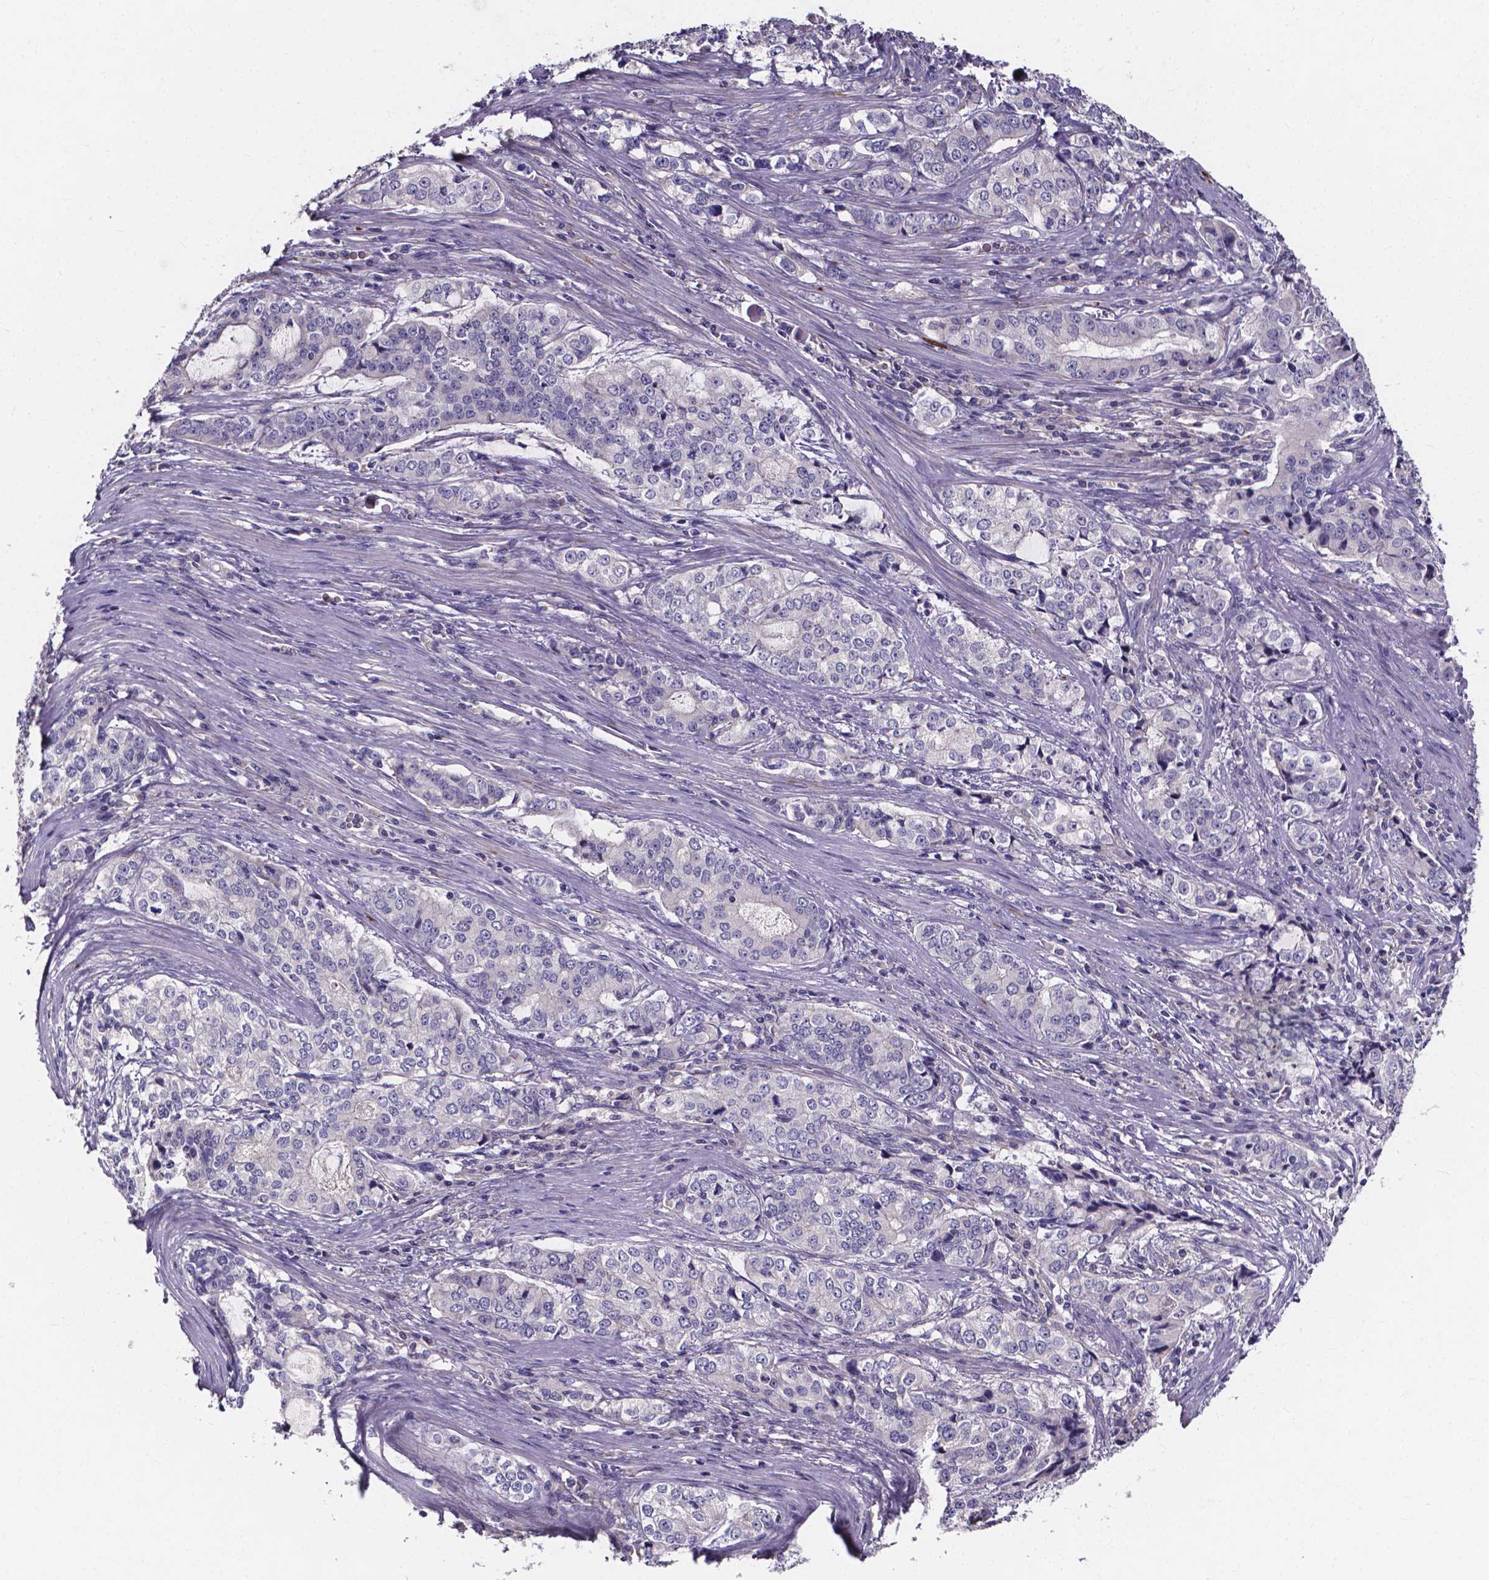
{"staining": {"intensity": "negative", "quantity": "none", "location": "none"}, "tissue": "stomach cancer", "cell_type": "Tumor cells", "image_type": "cancer", "snomed": [{"axis": "morphology", "description": "Adenocarcinoma, NOS"}, {"axis": "topography", "description": "Stomach, lower"}], "caption": "Tumor cells show no significant protein positivity in stomach adenocarcinoma. (Brightfield microscopy of DAB (3,3'-diaminobenzidine) immunohistochemistry at high magnification).", "gene": "SPOCD1", "patient": {"sex": "female", "age": 72}}